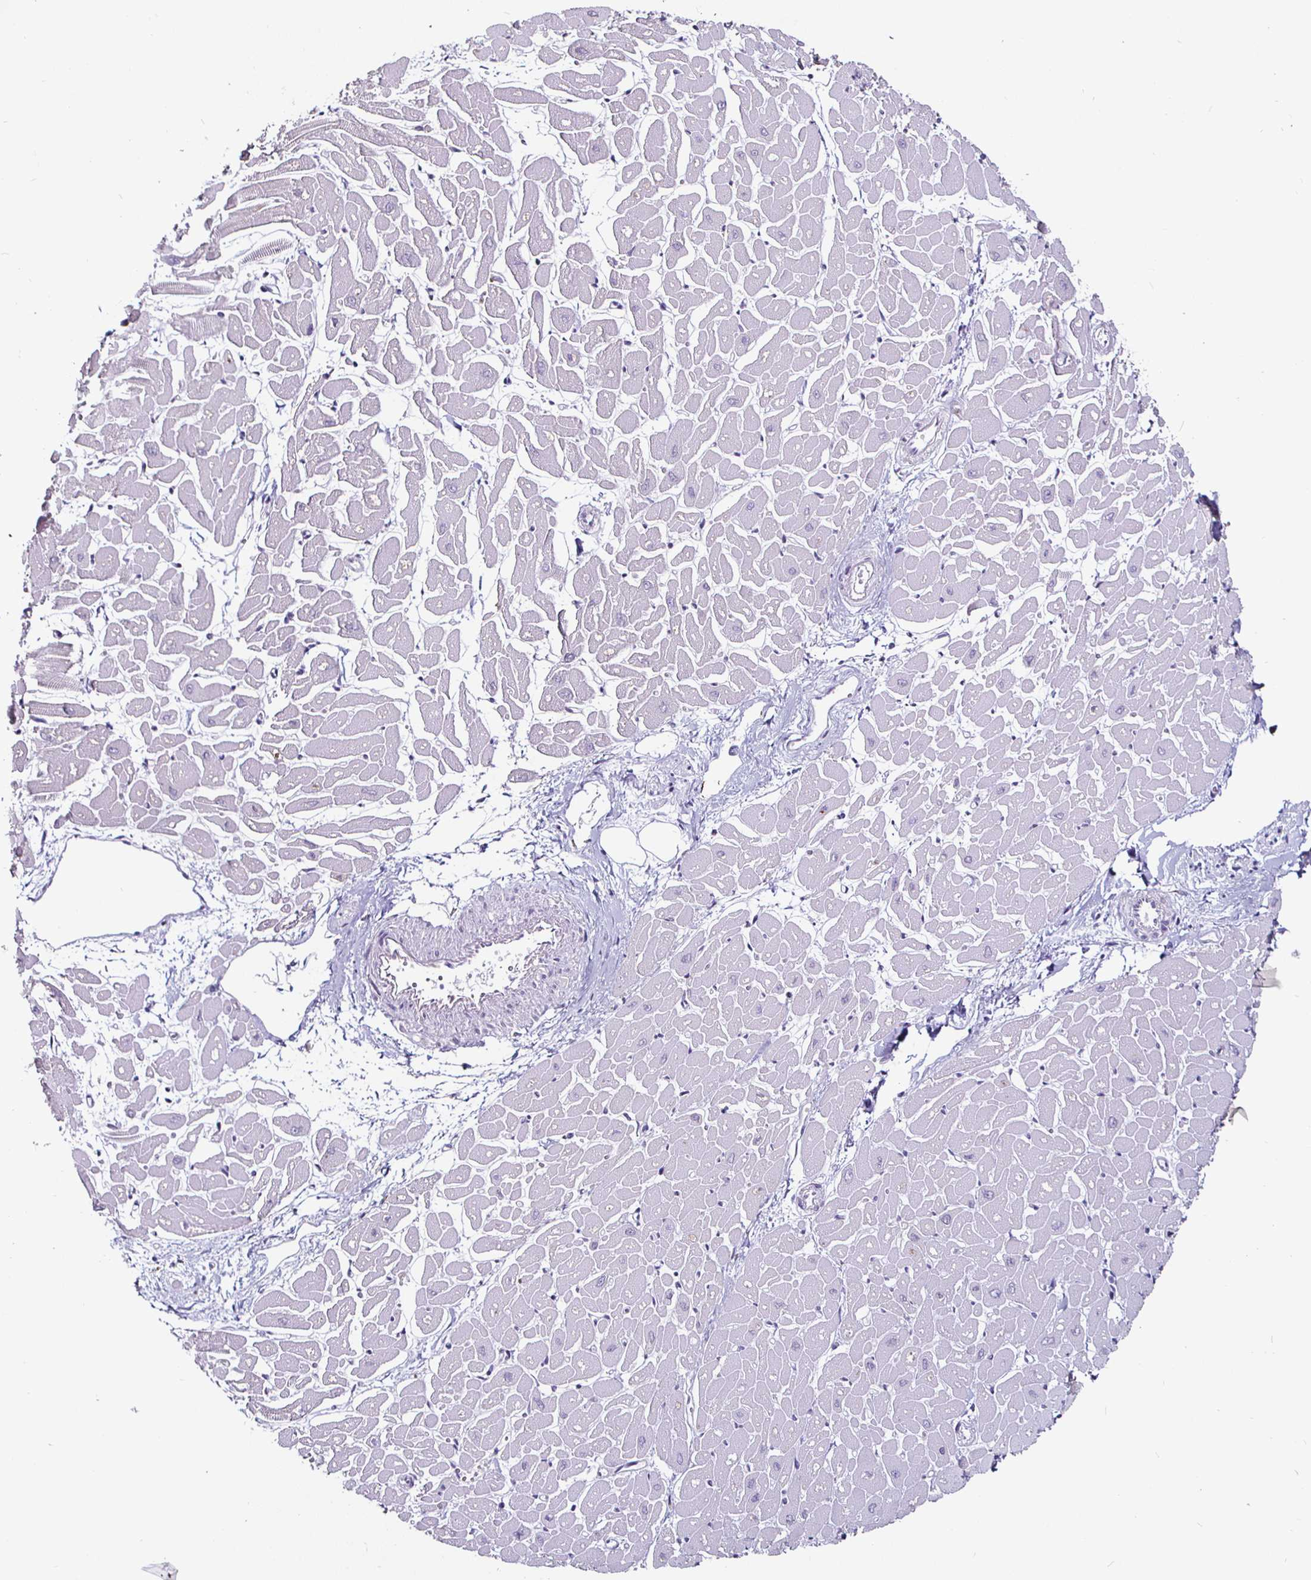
{"staining": {"intensity": "weak", "quantity": "<25%", "location": "cytoplasmic/membranous"}, "tissue": "heart muscle", "cell_type": "Cardiomyocytes", "image_type": "normal", "snomed": [{"axis": "morphology", "description": "Normal tissue, NOS"}, {"axis": "topography", "description": "Heart"}], "caption": "A photomicrograph of human heart muscle is negative for staining in cardiomyocytes. (DAB (3,3'-diaminobenzidine) immunohistochemistry with hematoxylin counter stain).", "gene": "P4HA2", "patient": {"sex": "male", "age": 57}}